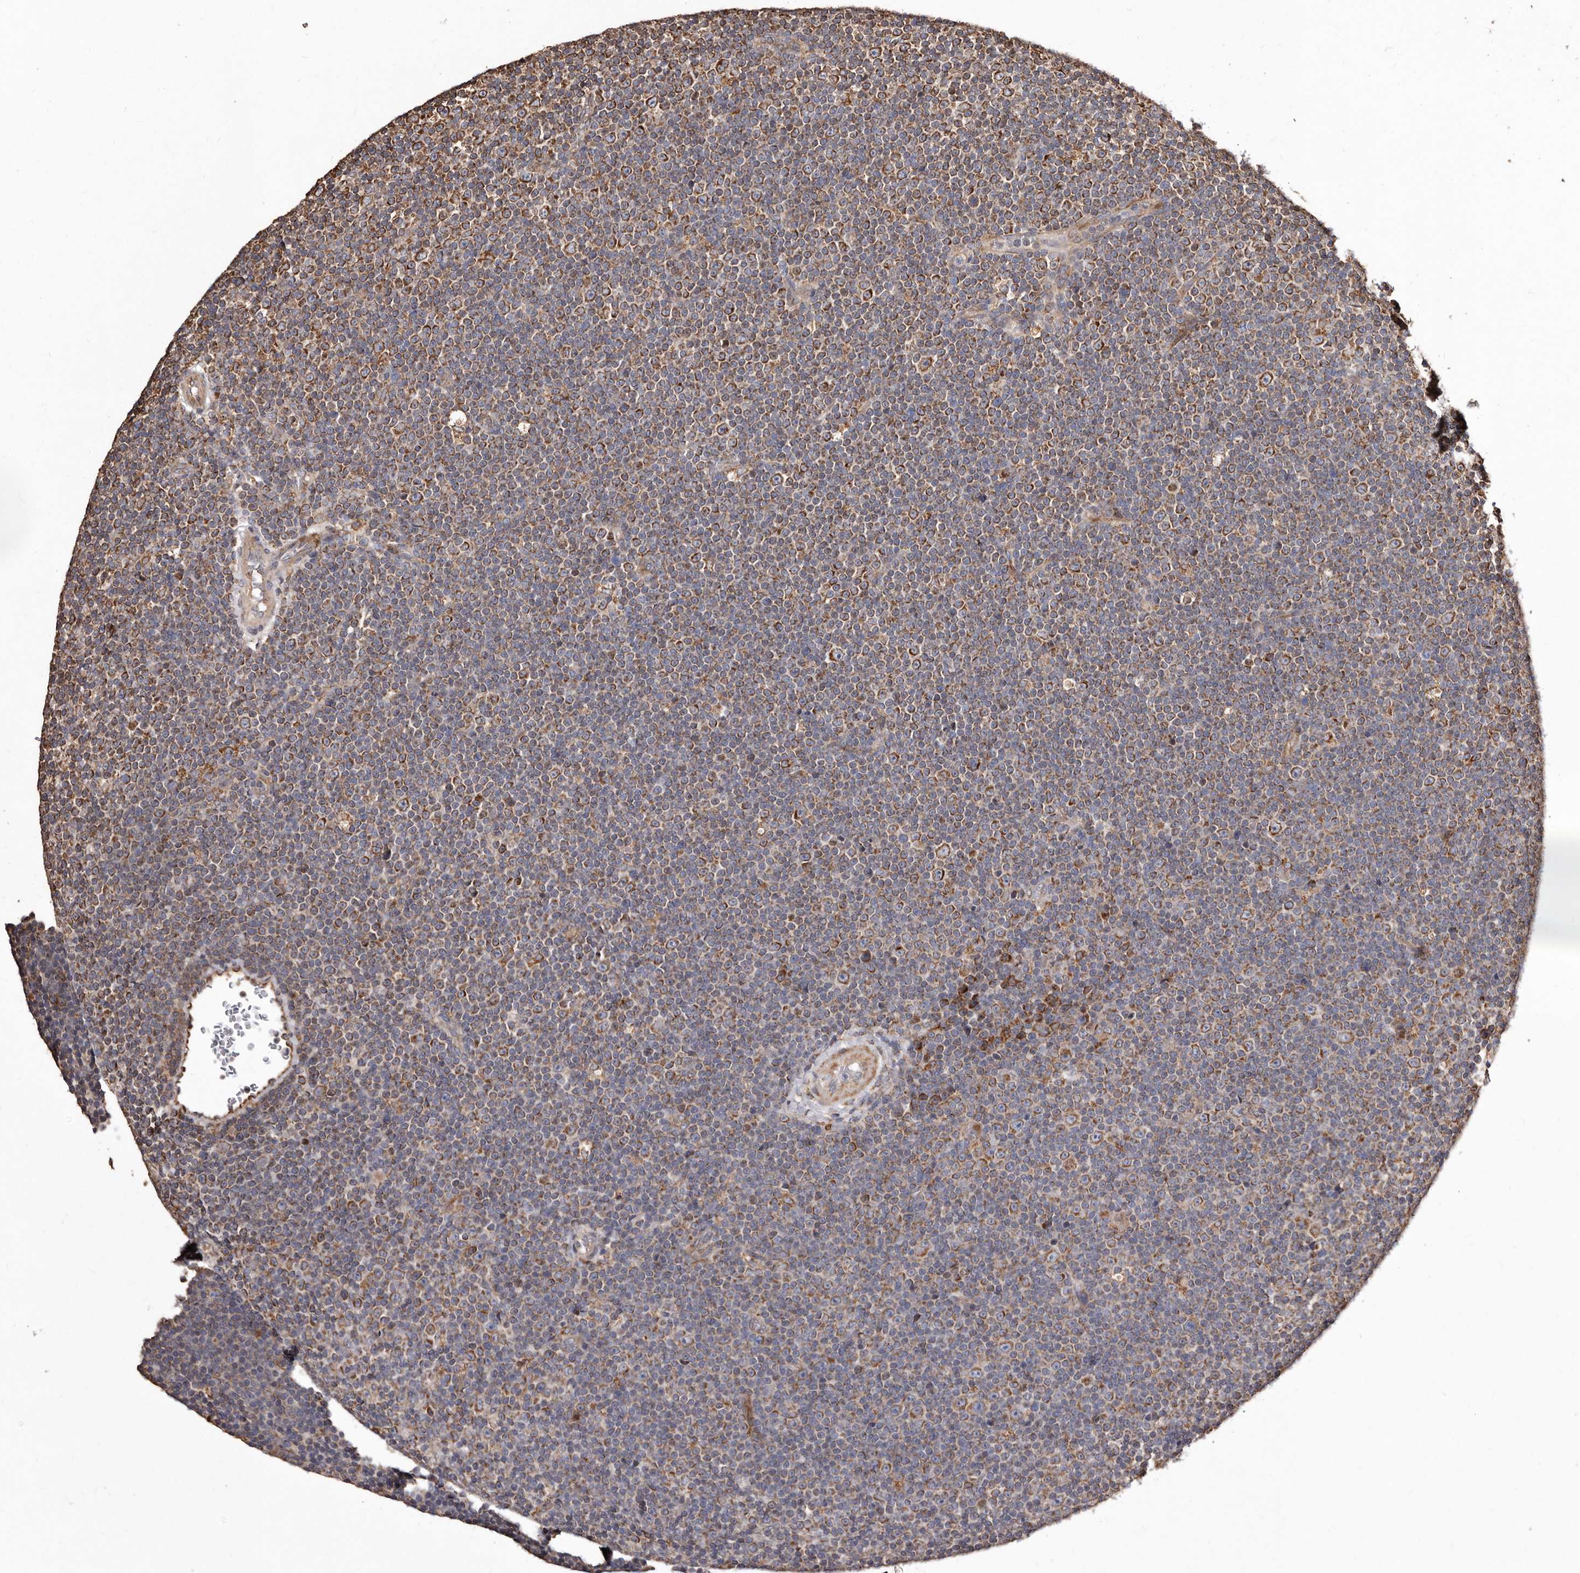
{"staining": {"intensity": "moderate", "quantity": "25%-75%", "location": "cytoplasmic/membranous"}, "tissue": "lymphoma", "cell_type": "Tumor cells", "image_type": "cancer", "snomed": [{"axis": "morphology", "description": "Malignant lymphoma, non-Hodgkin's type, Low grade"}, {"axis": "topography", "description": "Lymph node"}], "caption": "DAB (3,3'-diaminobenzidine) immunohistochemical staining of lymphoma demonstrates moderate cytoplasmic/membranous protein expression in approximately 25%-75% of tumor cells. The staining was performed using DAB (3,3'-diaminobenzidine), with brown indicating positive protein expression. Nuclei are stained blue with hematoxylin.", "gene": "STEAP2", "patient": {"sex": "female", "age": 67}}